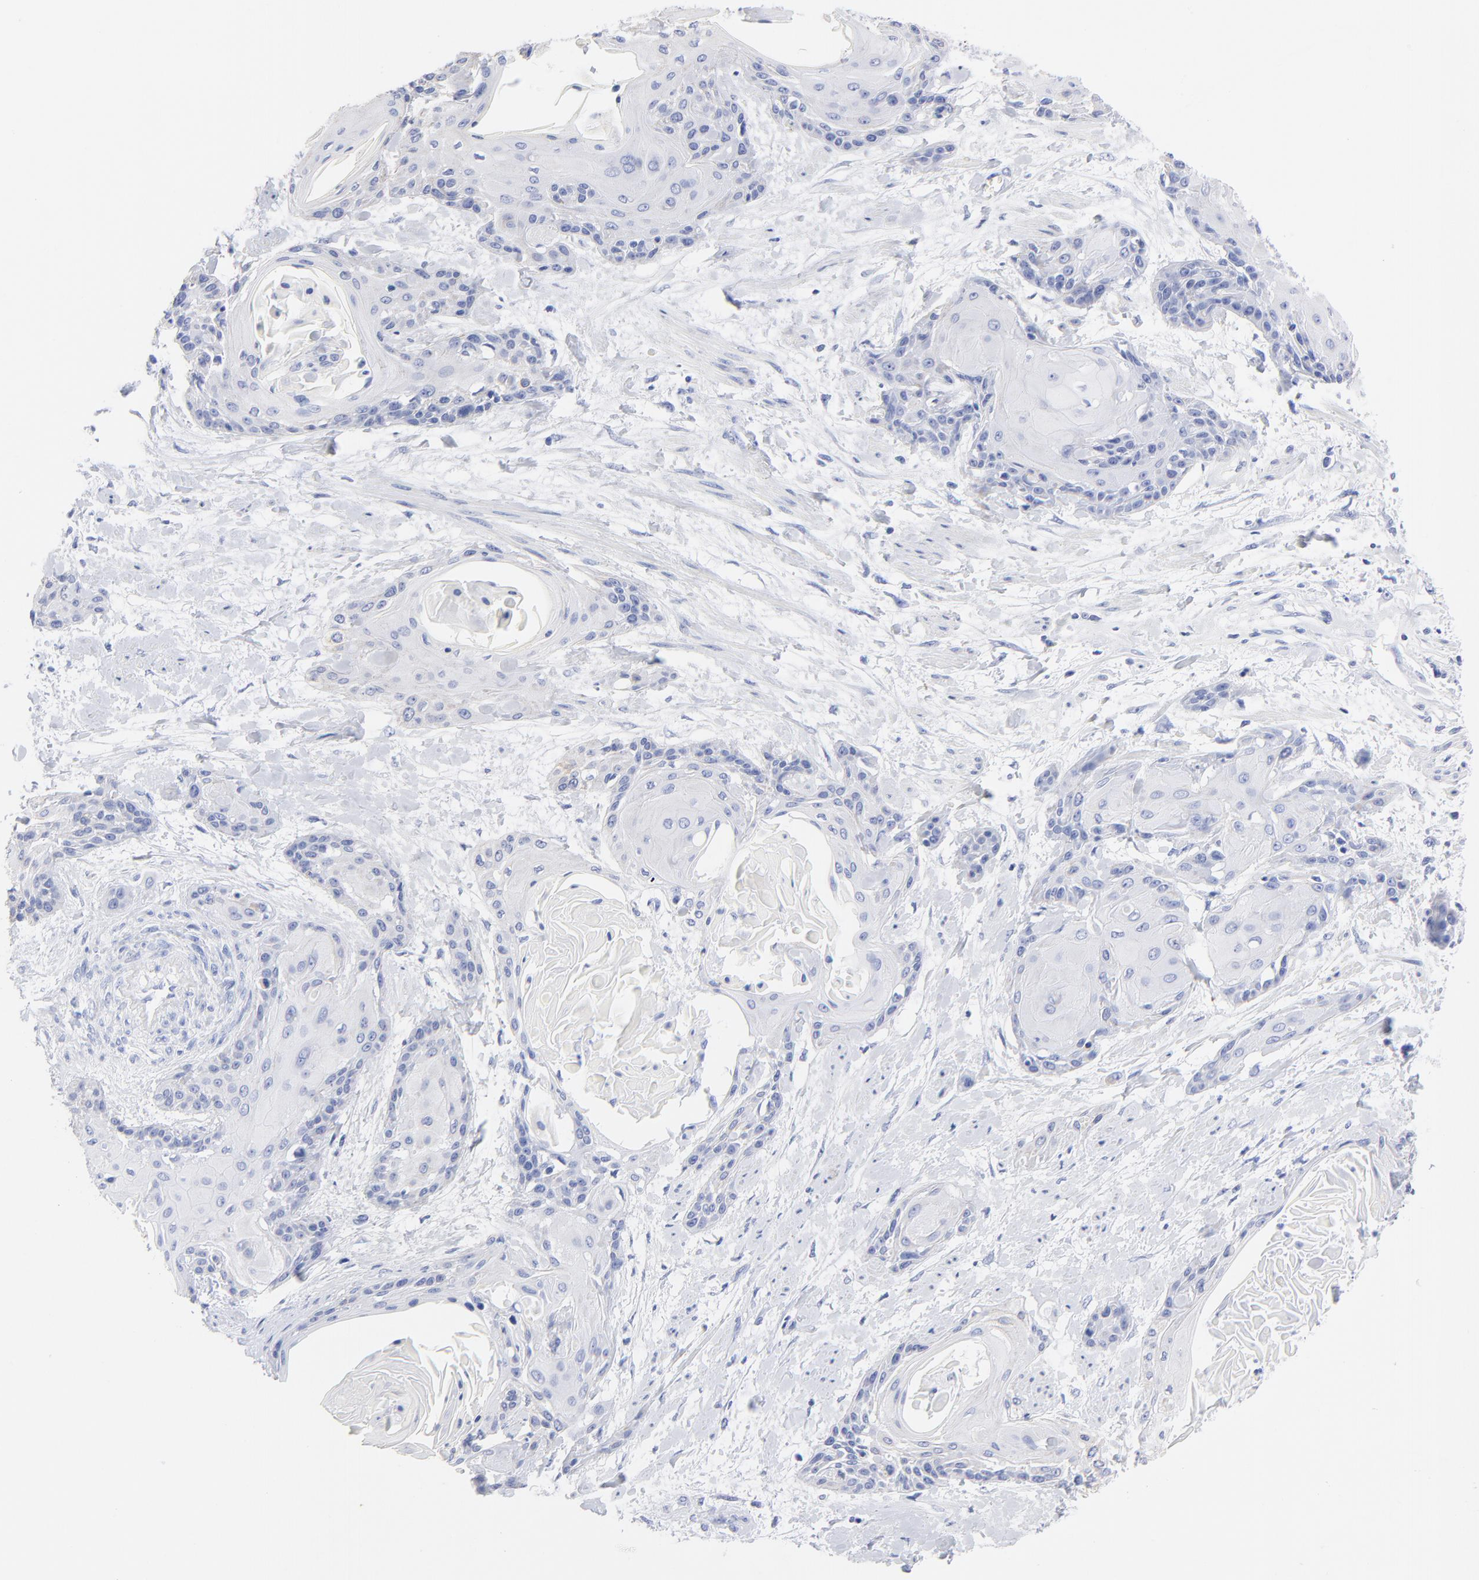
{"staining": {"intensity": "negative", "quantity": "none", "location": "none"}, "tissue": "cervical cancer", "cell_type": "Tumor cells", "image_type": "cancer", "snomed": [{"axis": "morphology", "description": "Squamous cell carcinoma, NOS"}, {"axis": "topography", "description": "Cervix"}], "caption": "Immunohistochemistry (IHC) image of neoplastic tissue: human cervical squamous cell carcinoma stained with DAB (3,3'-diaminobenzidine) exhibits no significant protein positivity in tumor cells.", "gene": "ACY1", "patient": {"sex": "female", "age": 57}}